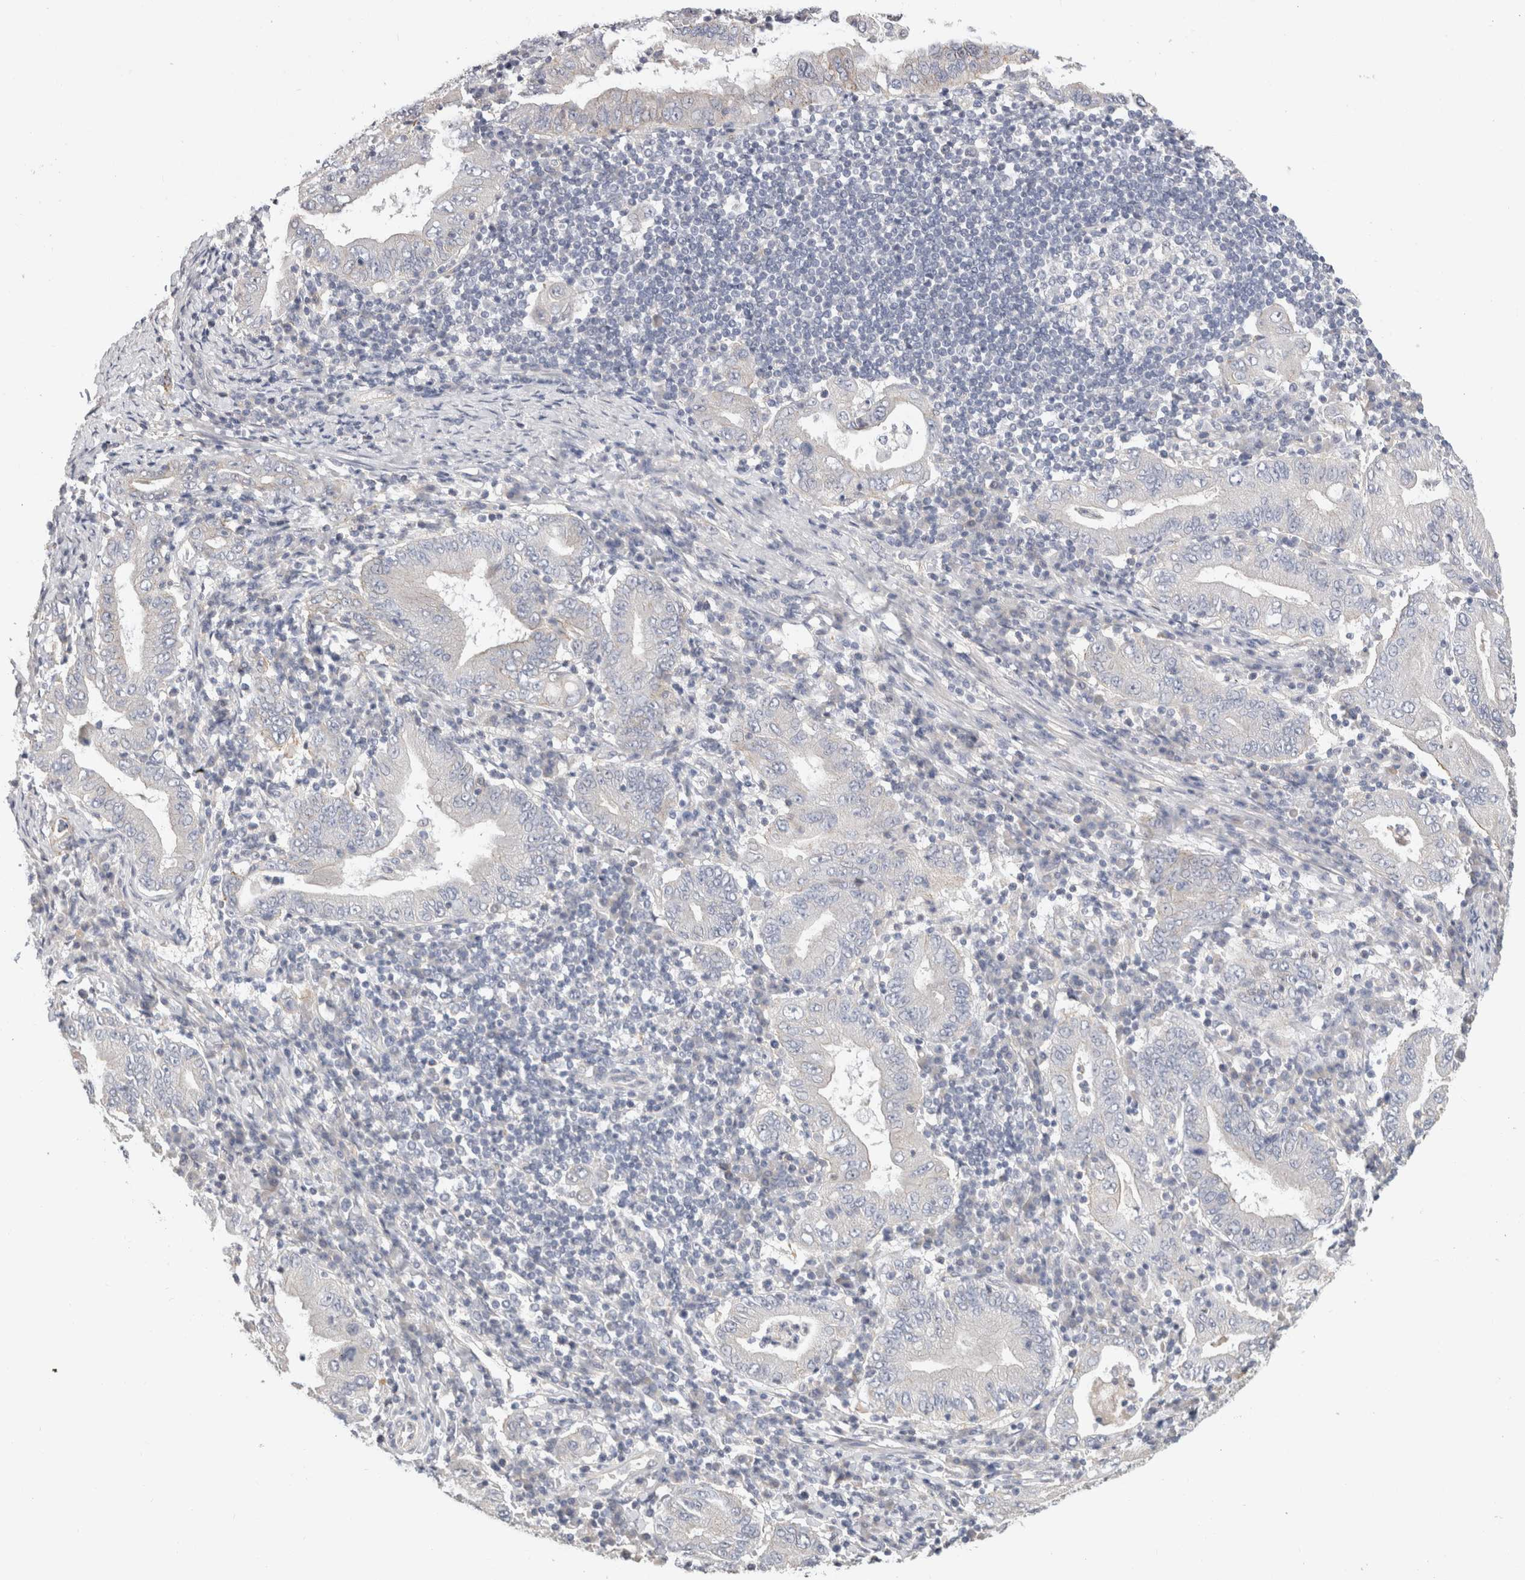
{"staining": {"intensity": "negative", "quantity": "none", "location": "none"}, "tissue": "stomach cancer", "cell_type": "Tumor cells", "image_type": "cancer", "snomed": [{"axis": "morphology", "description": "Normal tissue, NOS"}, {"axis": "morphology", "description": "Adenocarcinoma, NOS"}, {"axis": "topography", "description": "Esophagus"}, {"axis": "topography", "description": "Stomach, upper"}, {"axis": "topography", "description": "Peripheral nerve tissue"}], "caption": "Tumor cells are negative for protein expression in human stomach cancer.", "gene": "AFP", "patient": {"sex": "male", "age": 62}}